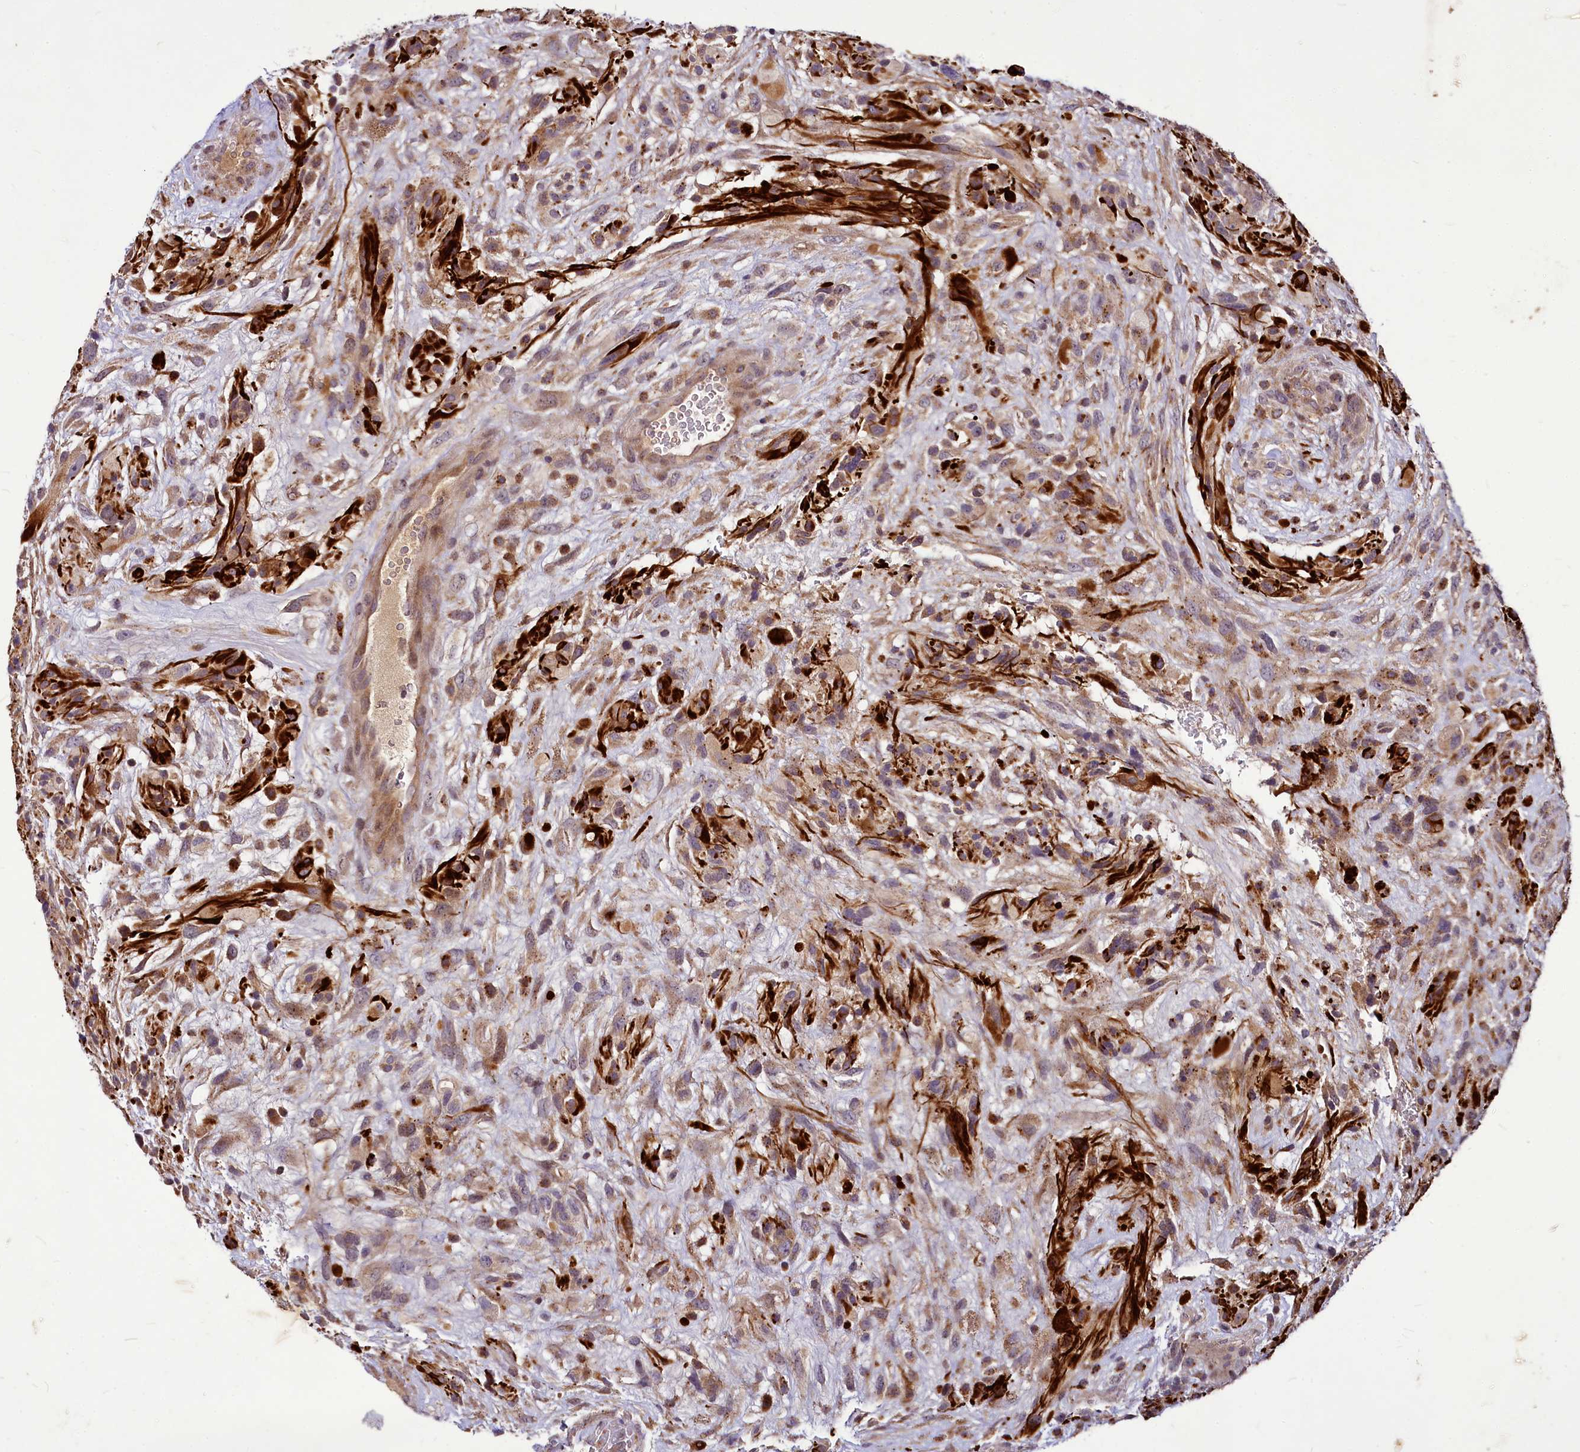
{"staining": {"intensity": "moderate", "quantity": "<25%", "location": "cytoplasmic/membranous"}, "tissue": "glioma", "cell_type": "Tumor cells", "image_type": "cancer", "snomed": [{"axis": "morphology", "description": "Glioma, malignant, High grade"}, {"axis": "topography", "description": "Brain"}], "caption": "This photomicrograph reveals malignant glioma (high-grade) stained with immunohistochemistry (IHC) to label a protein in brown. The cytoplasmic/membranous of tumor cells show moderate positivity for the protein. Nuclei are counter-stained blue.", "gene": "C11orf86", "patient": {"sex": "male", "age": 61}}